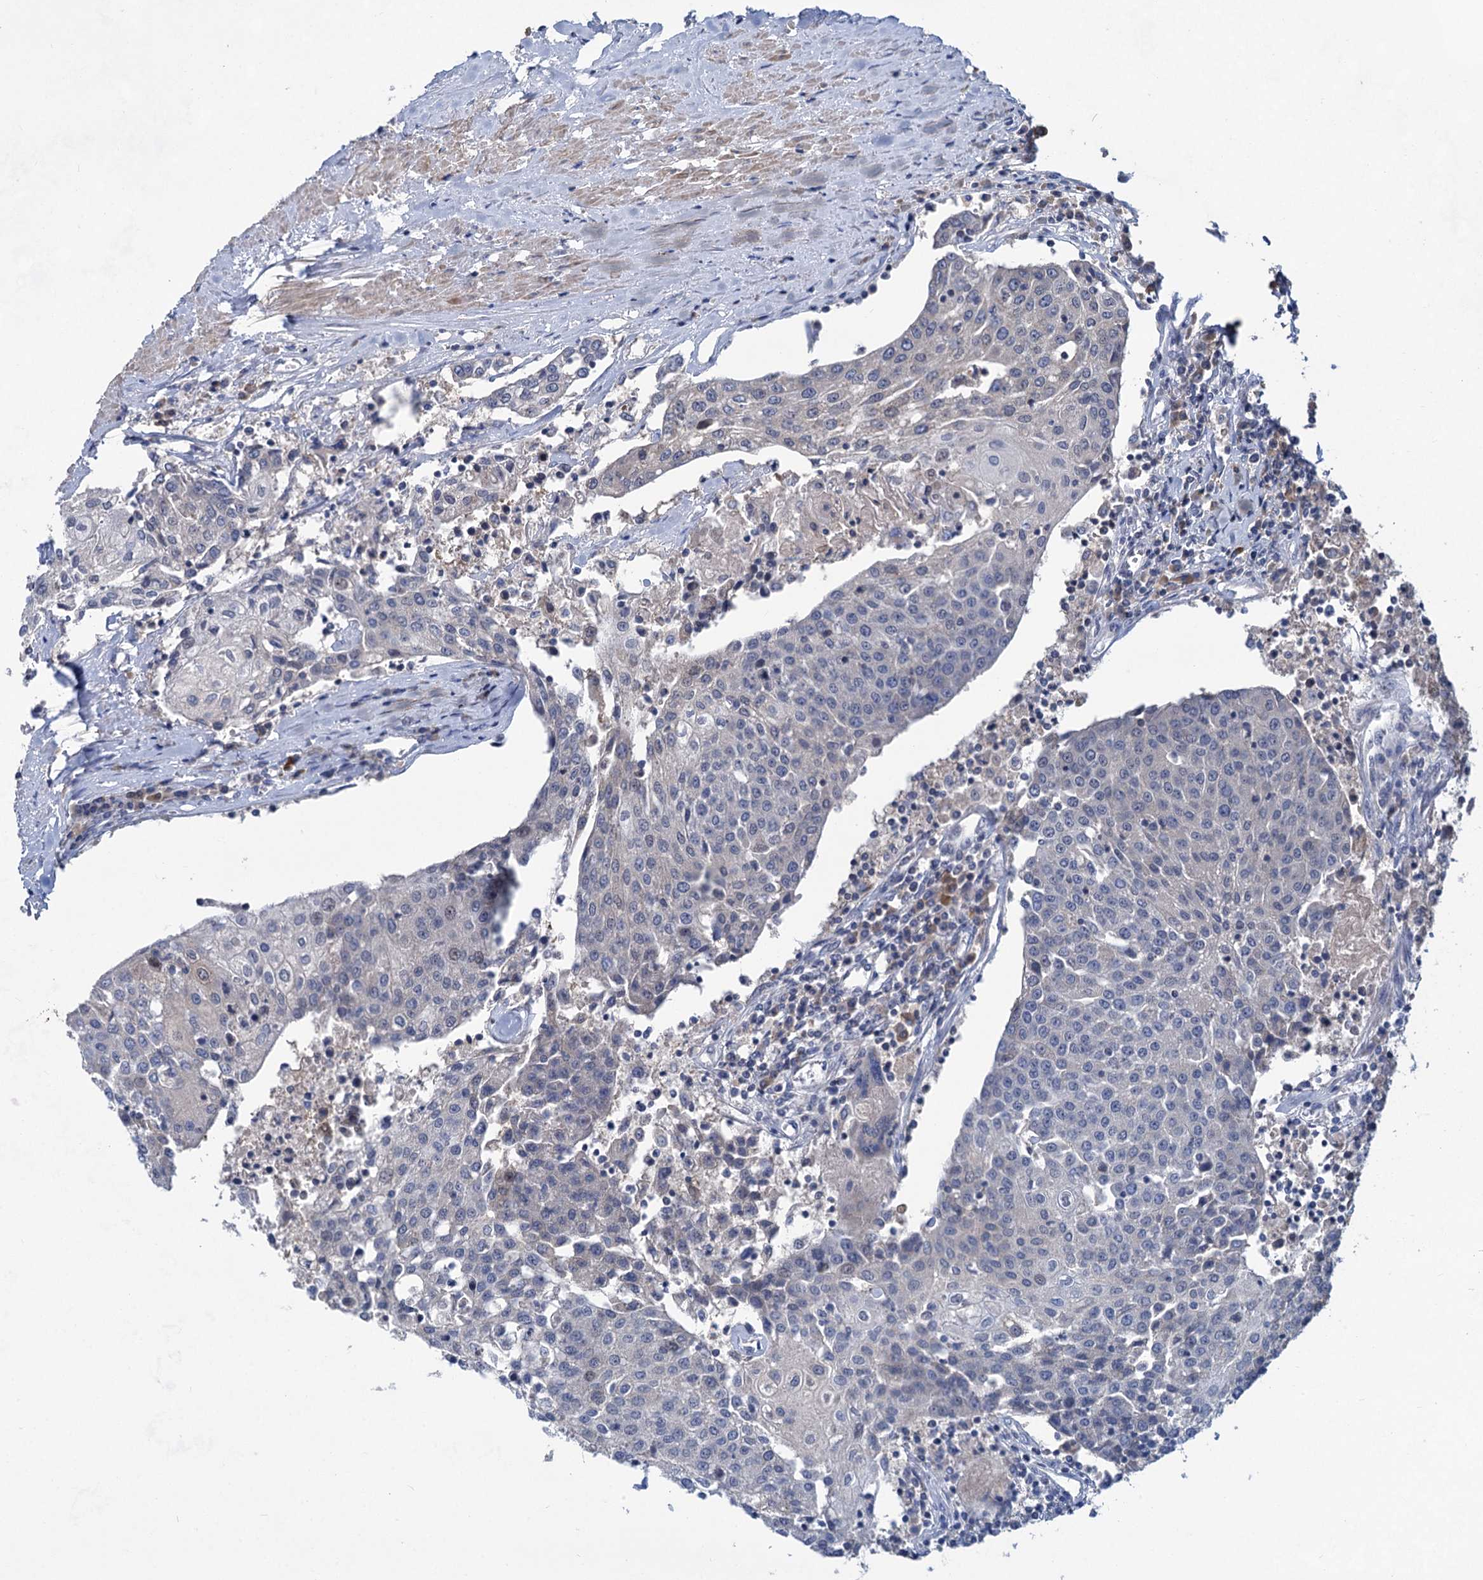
{"staining": {"intensity": "negative", "quantity": "none", "location": "none"}, "tissue": "urothelial cancer", "cell_type": "Tumor cells", "image_type": "cancer", "snomed": [{"axis": "morphology", "description": "Urothelial carcinoma, High grade"}, {"axis": "topography", "description": "Urinary bladder"}], "caption": "Immunohistochemistry image of neoplastic tissue: human urothelial carcinoma (high-grade) stained with DAB reveals no significant protein positivity in tumor cells.", "gene": "TTC17", "patient": {"sex": "female", "age": 85}}